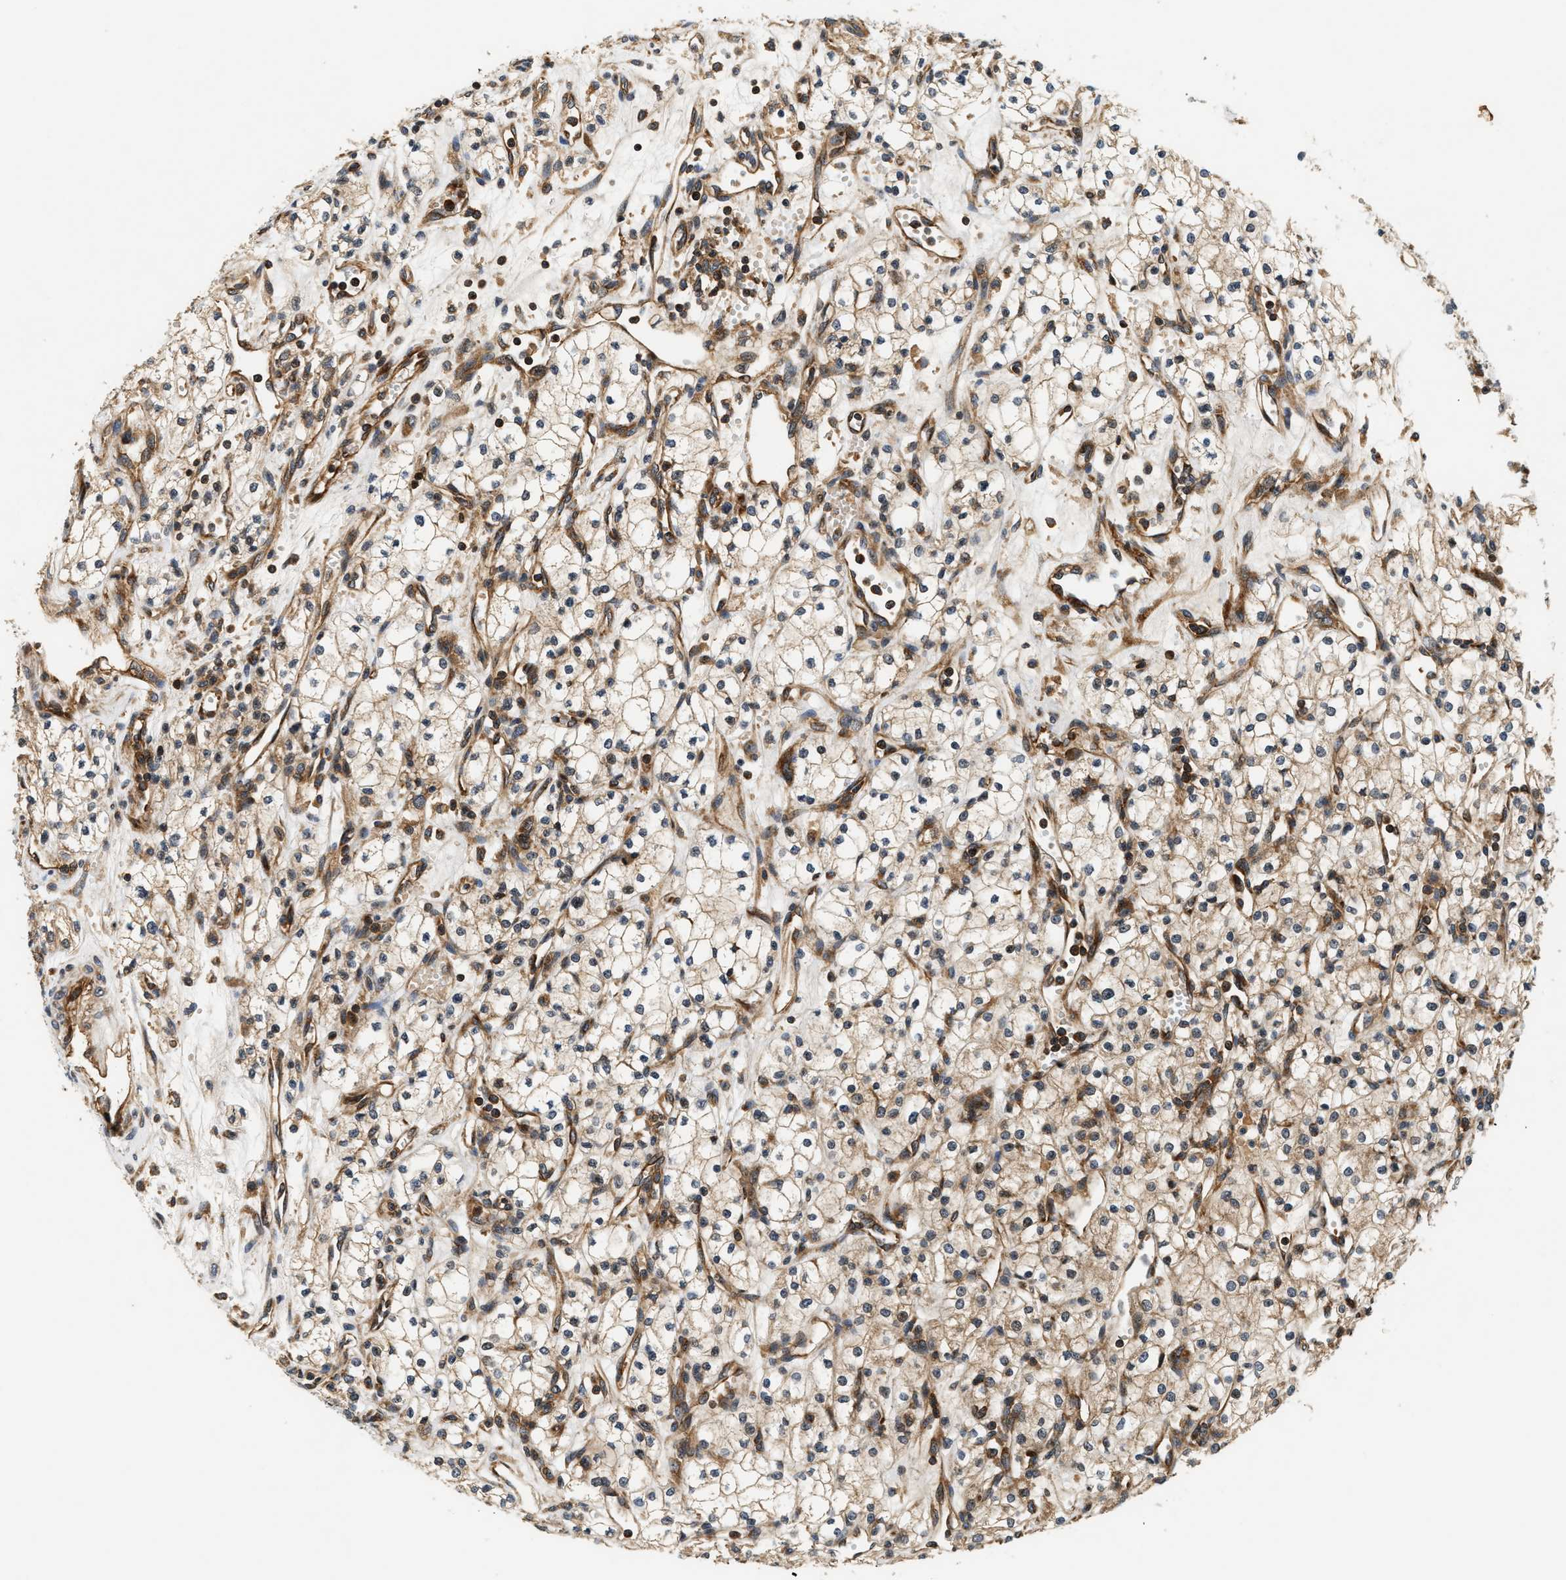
{"staining": {"intensity": "moderate", "quantity": ">75%", "location": "cytoplasmic/membranous"}, "tissue": "renal cancer", "cell_type": "Tumor cells", "image_type": "cancer", "snomed": [{"axis": "morphology", "description": "Adenocarcinoma, NOS"}, {"axis": "topography", "description": "Kidney"}], "caption": "Immunohistochemical staining of human adenocarcinoma (renal) displays medium levels of moderate cytoplasmic/membranous protein positivity in approximately >75% of tumor cells.", "gene": "SAMD9", "patient": {"sex": "male", "age": 59}}